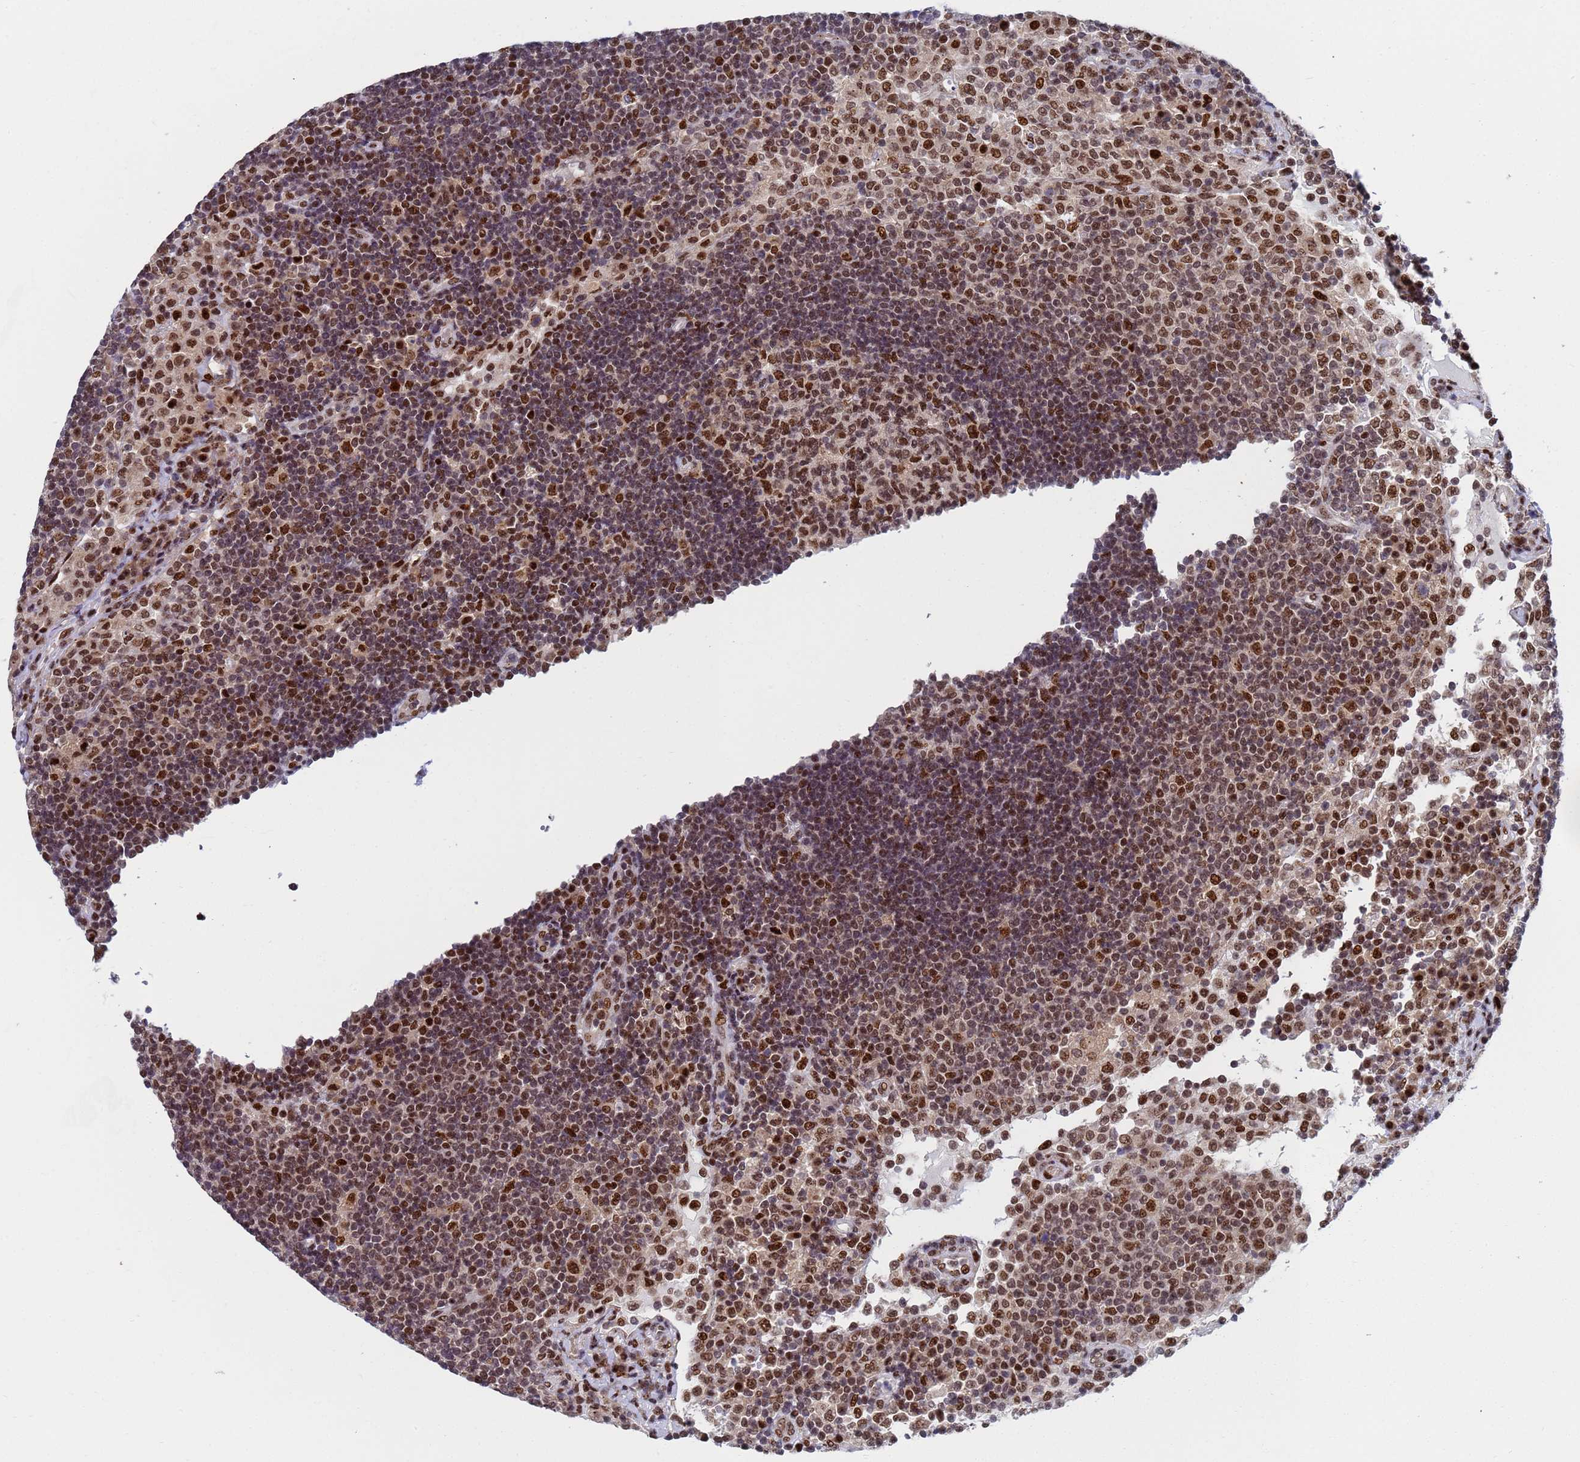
{"staining": {"intensity": "moderate", "quantity": ">75%", "location": "nuclear"}, "tissue": "lymph node", "cell_type": "Germinal center cells", "image_type": "normal", "snomed": [{"axis": "morphology", "description": "Normal tissue, NOS"}, {"axis": "topography", "description": "Lymph node"}], "caption": "Protein staining by IHC exhibits moderate nuclear staining in approximately >75% of germinal center cells in benign lymph node. (DAB = brown stain, brightfield microscopy at high magnification).", "gene": "AP5Z1", "patient": {"sex": "female", "age": 53}}